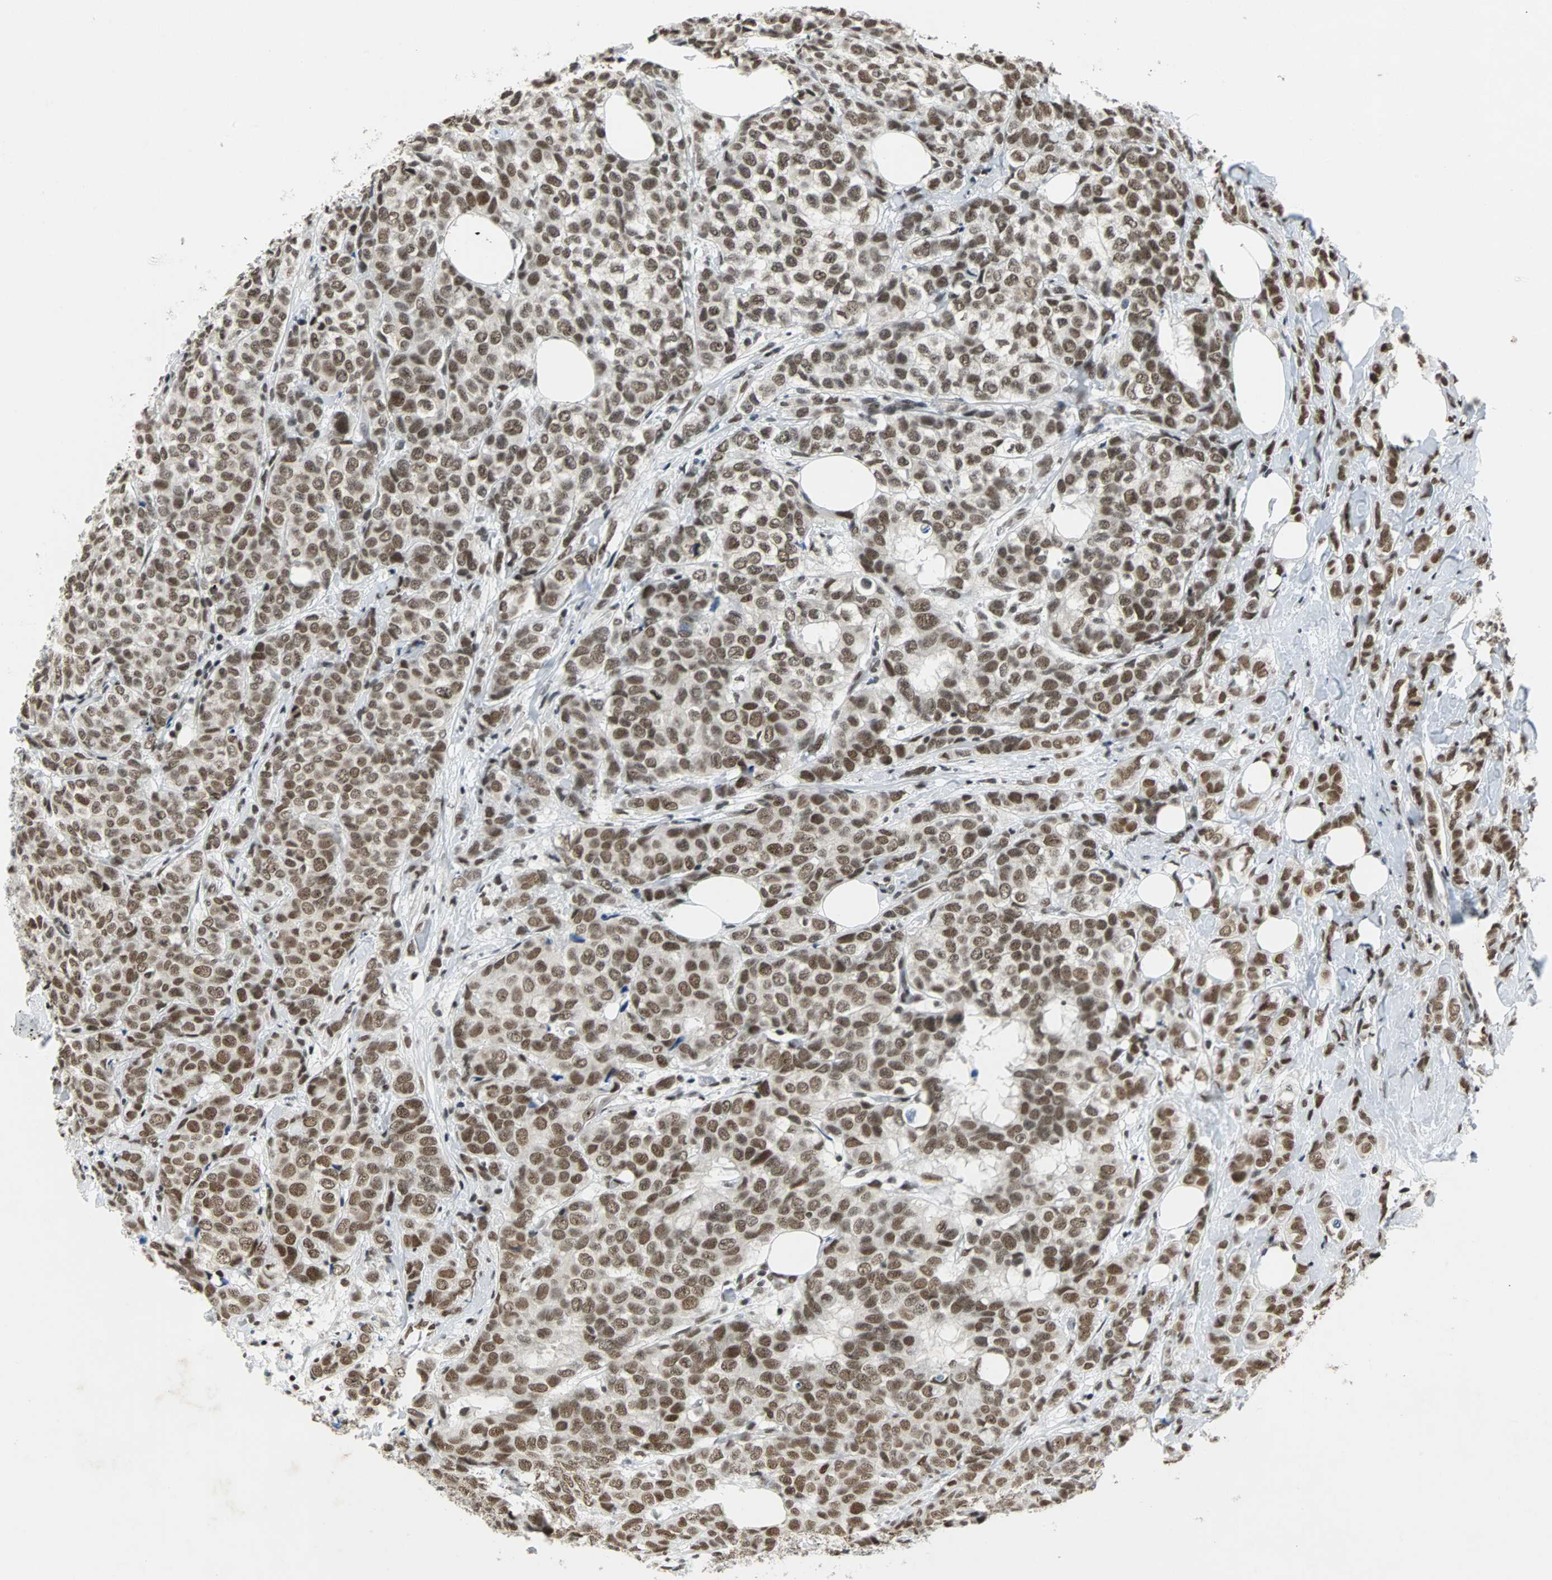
{"staining": {"intensity": "moderate", "quantity": ">75%", "location": "nuclear"}, "tissue": "breast cancer", "cell_type": "Tumor cells", "image_type": "cancer", "snomed": [{"axis": "morphology", "description": "Lobular carcinoma"}, {"axis": "topography", "description": "Breast"}], "caption": "Protein expression analysis of human lobular carcinoma (breast) reveals moderate nuclear positivity in about >75% of tumor cells. The staining is performed using DAB (3,3'-diaminobenzidine) brown chromogen to label protein expression. The nuclei are counter-stained blue using hematoxylin.", "gene": "GATAD2A", "patient": {"sex": "female", "age": 60}}